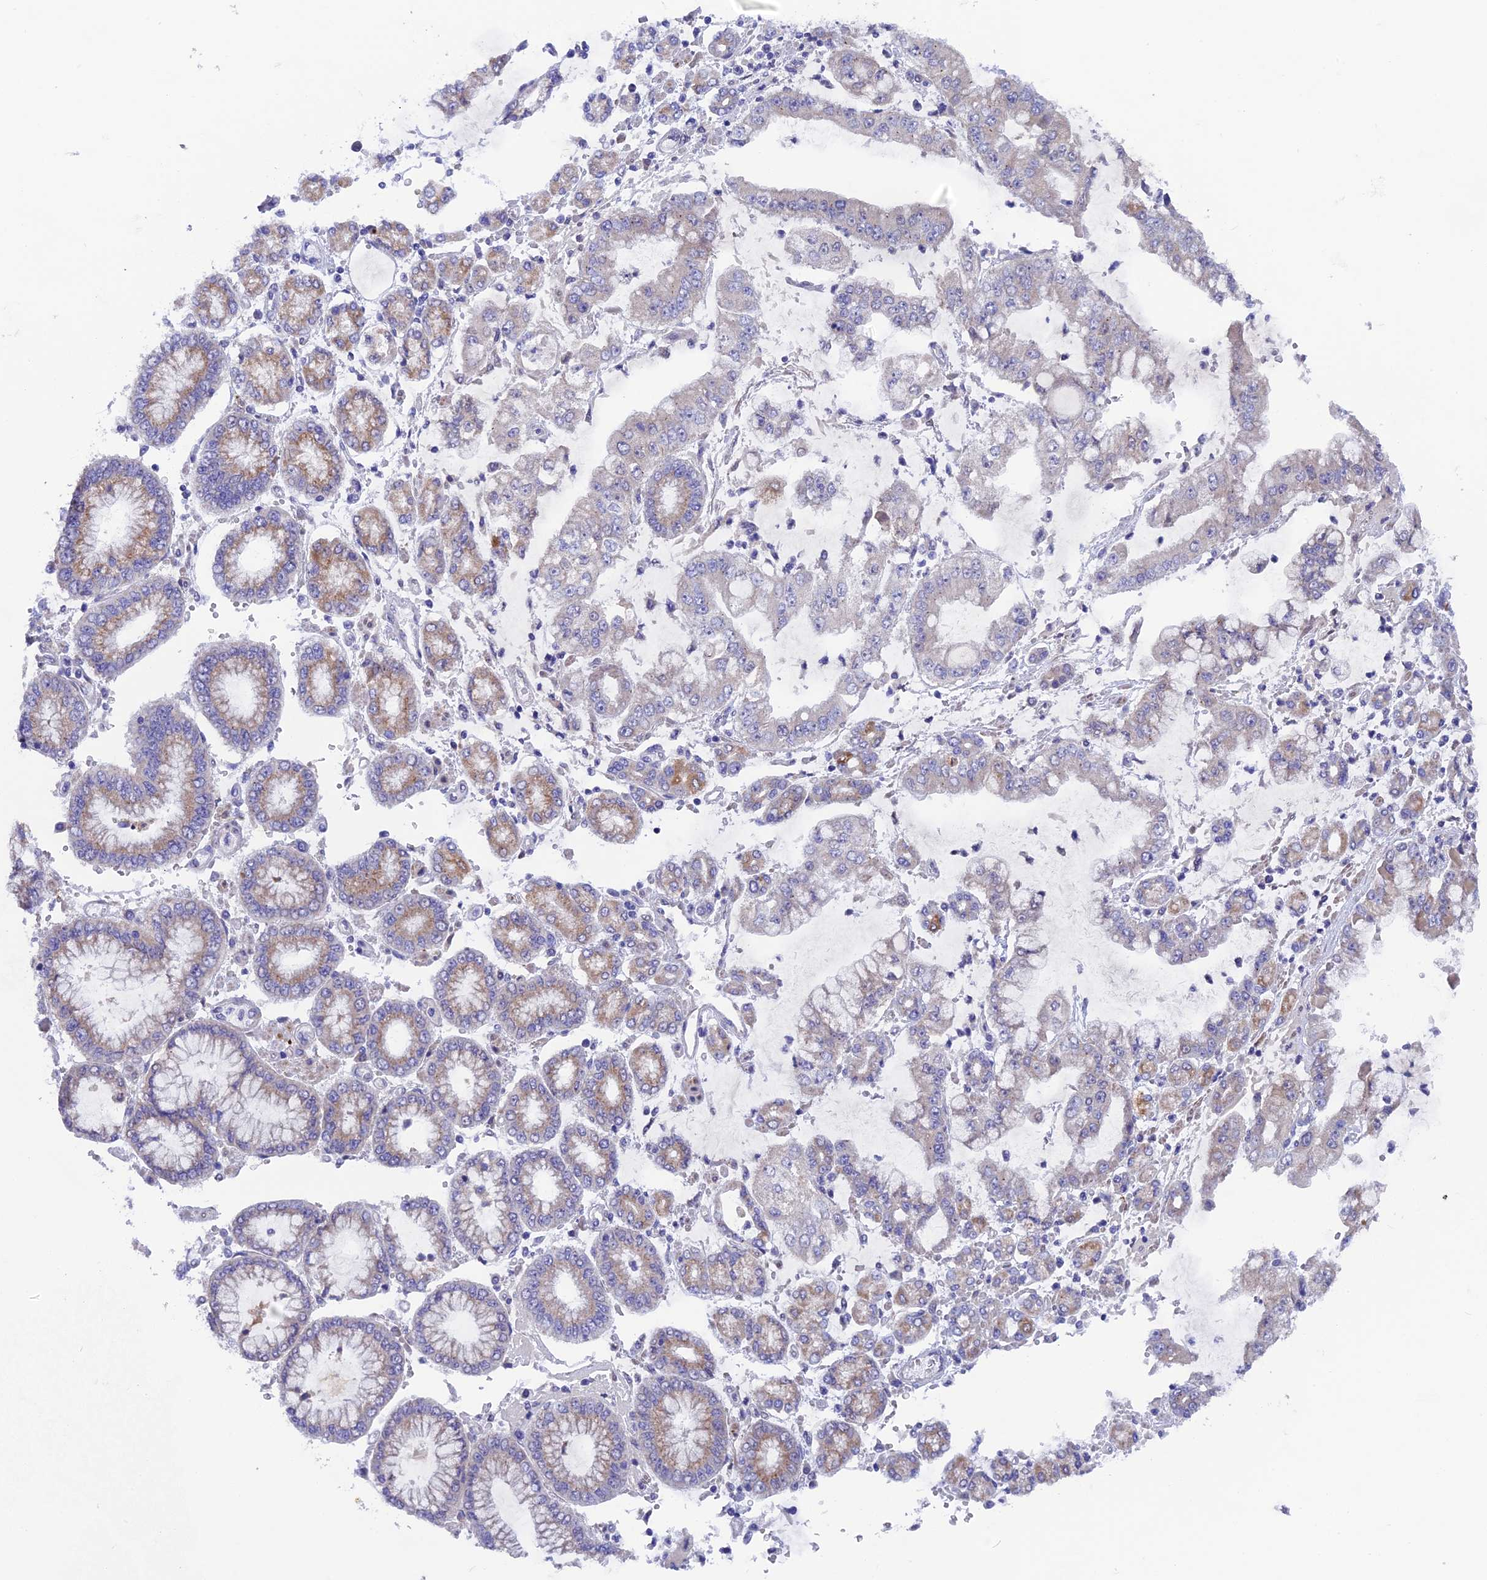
{"staining": {"intensity": "negative", "quantity": "none", "location": "none"}, "tissue": "stomach cancer", "cell_type": "Tumor cells", "image_type": "cancer", "snomed": [{"axis": "morphology", "description": "Adenocarcinoma, NOS"}, {"axis": "topography", "description": "Stomach"}], "caption": "DAB (3,3'-diaminobenzidine) immunohistochemical staining of human adenocarcinoma (stomach) exhibits no significant staining in tumor cells.", "gene": "AK4", "patient": {"sex": "male", "age": 76}}